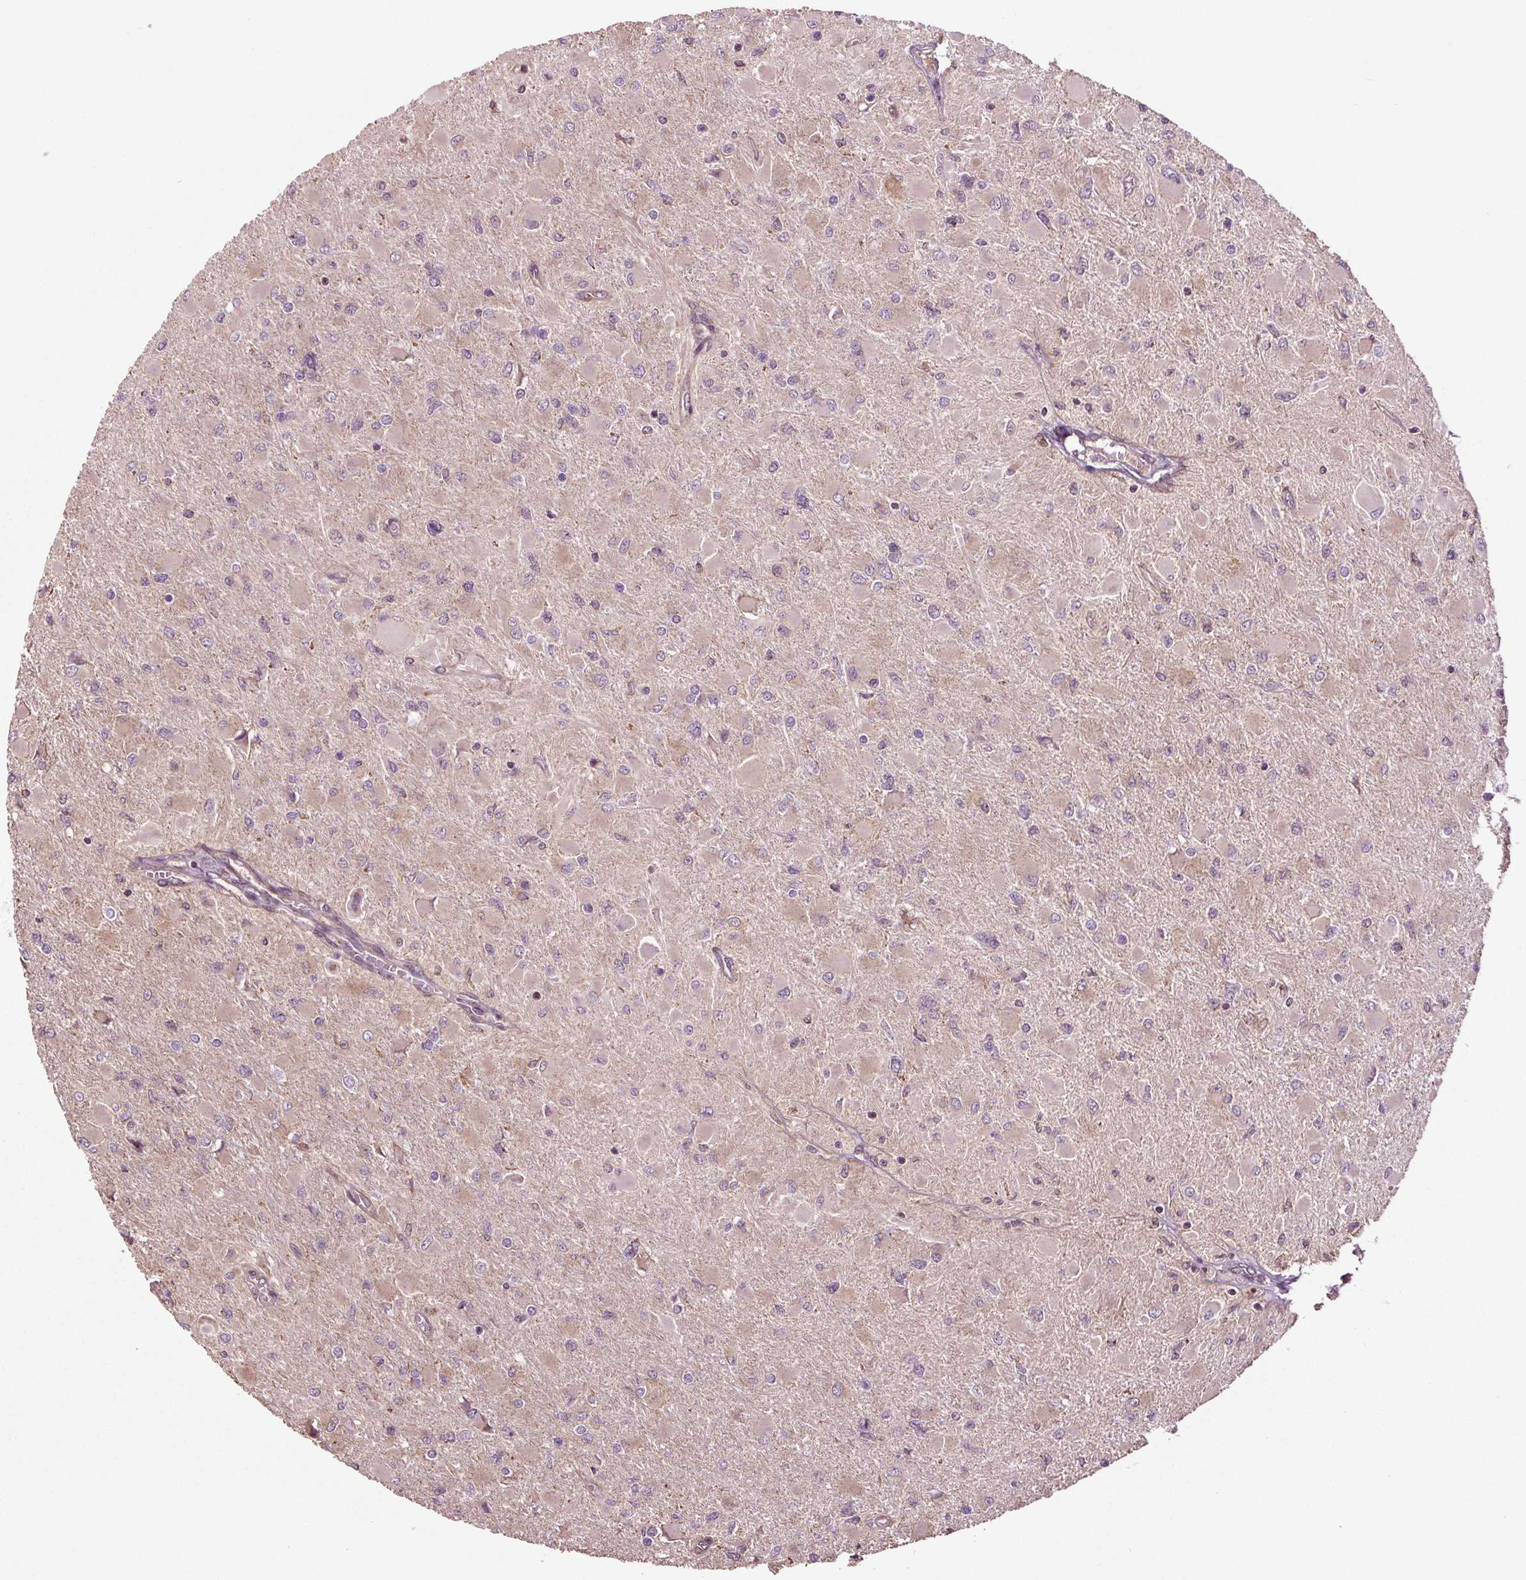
{"staining": {"intensity": "negative", "quantity": "none", "location": "none"}, "tissue": "glioma", "cell_type": "Tumor cells", "image_type": "cancer", "snomed": [{"axis": "morphology", "description": "Glioma, malignant, High grade"}, {"axis": "topography", "description": "Cerebral cortex"}], "caption": "A photomicrograph of high-grade glioma (malignant) stained for a protein exhibits no brown staining in tumor cells.", "gene": "RNPEP", "patient": {"sex": "female", "age": 36}}